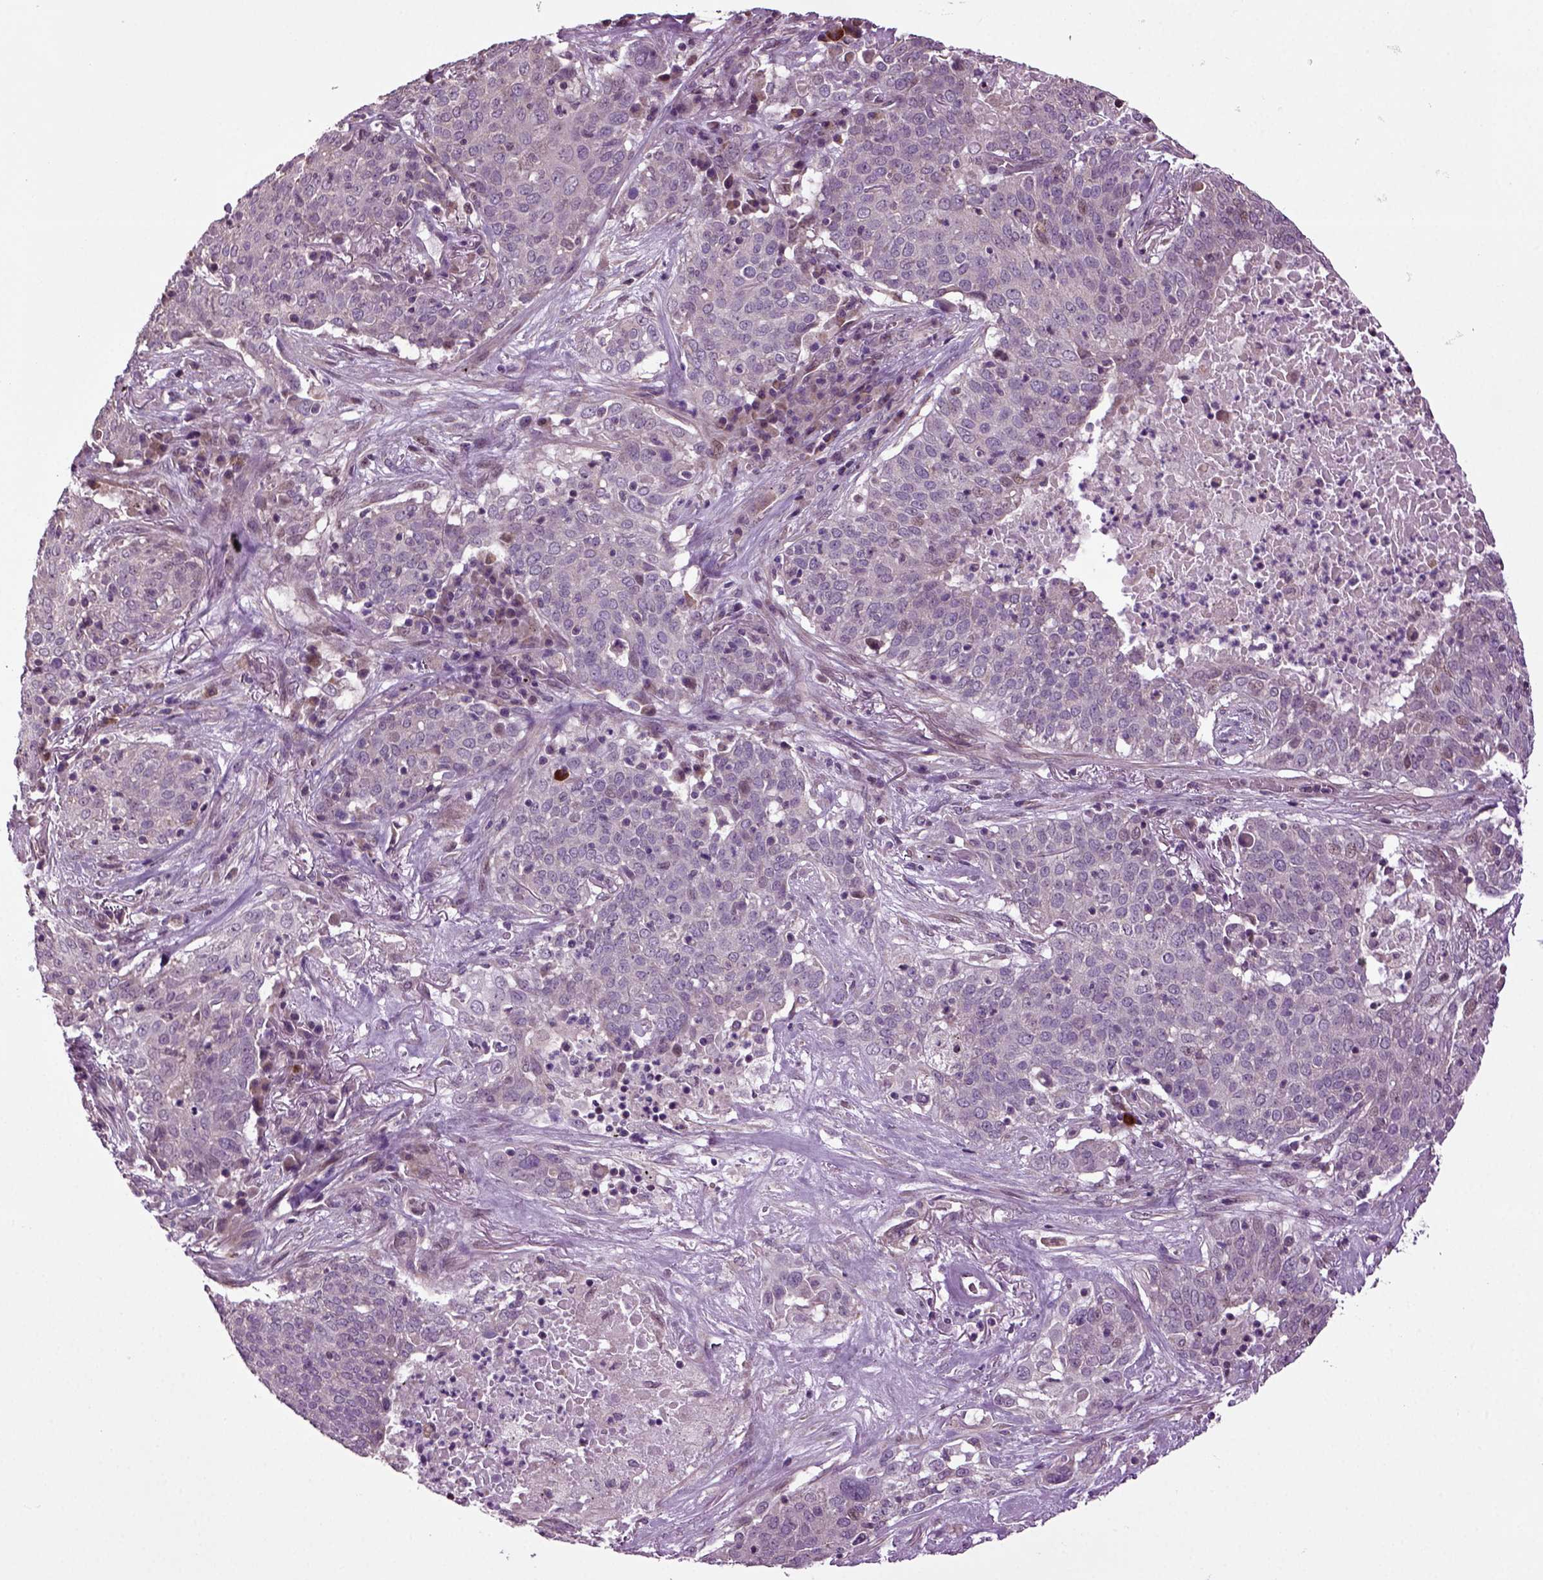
{"staining": {"intensity": "negative", "quantity": "none", "location": "none"}, "tissue": "lung cancer", "cell_type": "Tumor cells", "image_type": "cancer", "snomed": [{"axis": "morphology", "description": "Squamous cell carcinoma, NOS"}, {"axis": "topography", "description": "Lung"}], "caption": "Immunohistochemistry (IHC) micrograph of neoplastic tissue: human lung squamous cell carcinoma stained with DAB (3,3'-diaminobenzidine) displays no significant protein staining in tumor cells. Nuclei are stained in blue.", "gene": "HAGHL", "patient": {"sex": "male", "age": 82}}